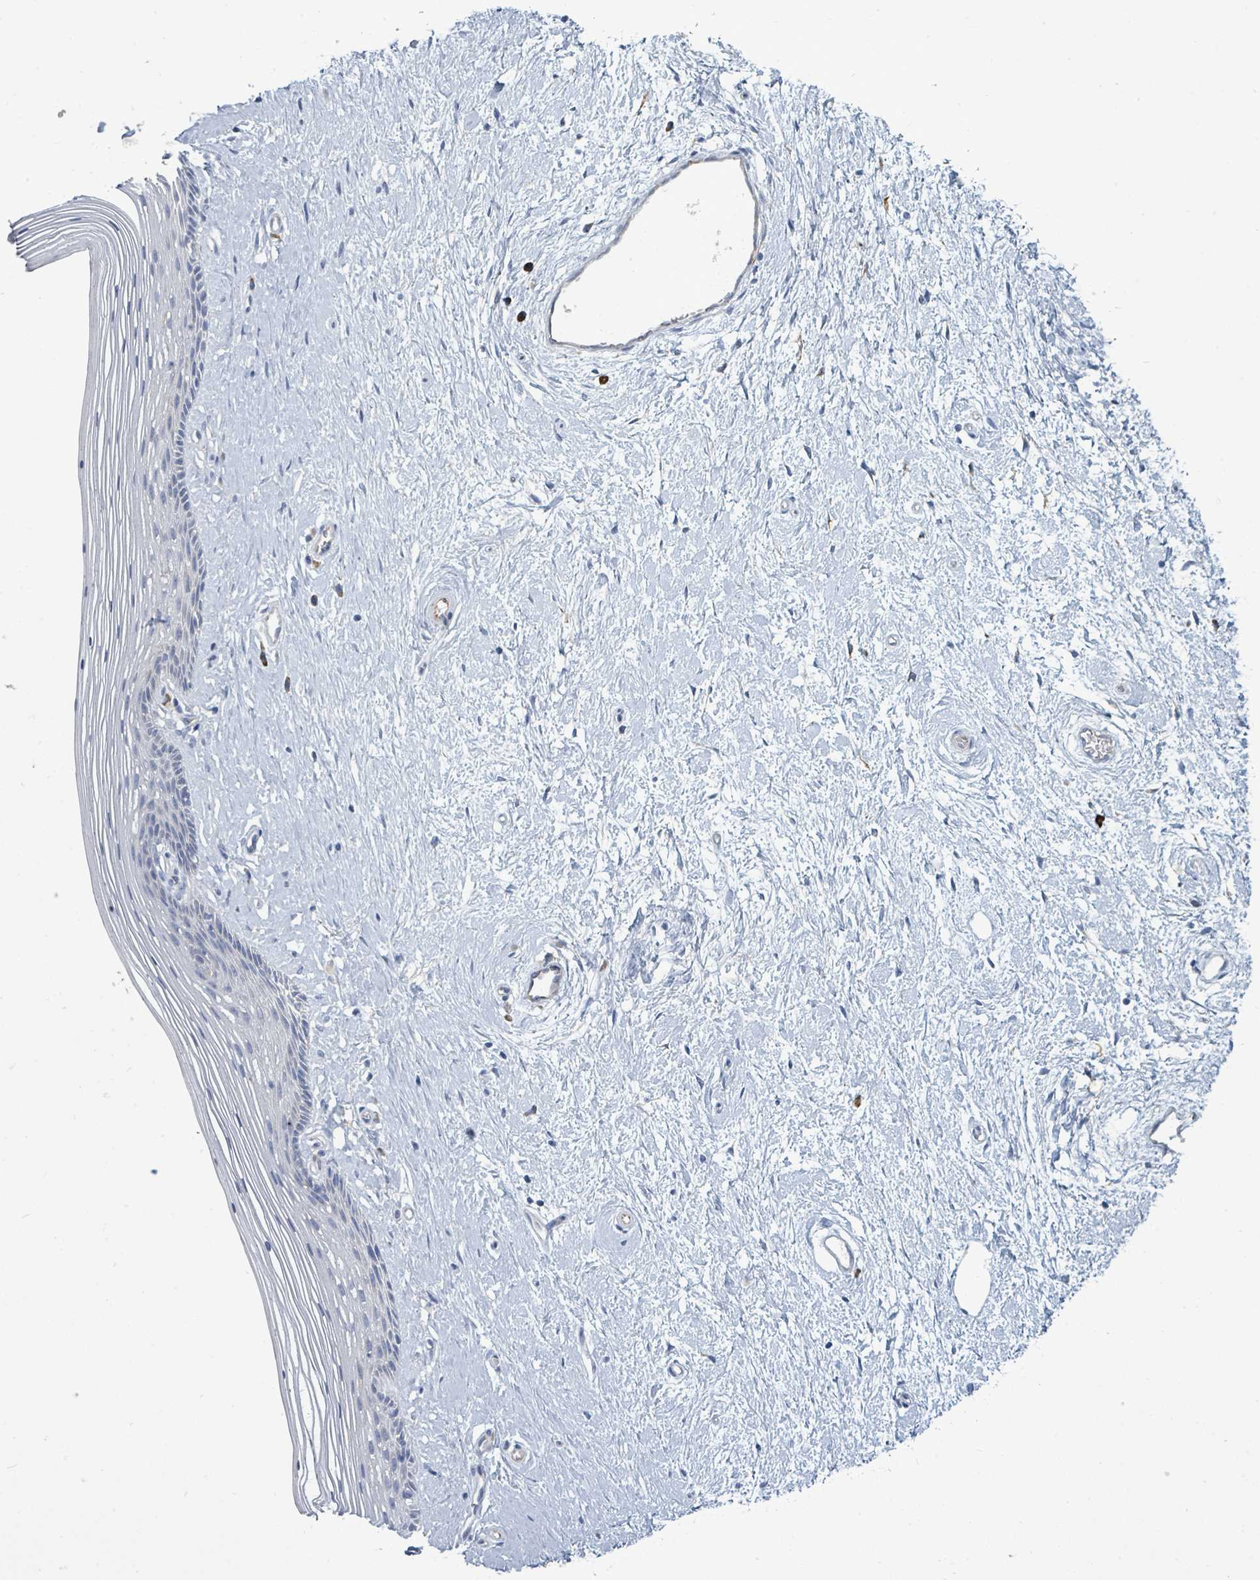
{"staining": {"intensity": "negative", "quantity": "none", "location": "none"}, "tissue": "vagina", "cell_type": "Squamous epithelial cells", "image_type": "normal", "snomed": [{"axis": "morphology", "description": "Normal tissue, NOS"}, {"axis": "topography", "description": "Vagina"}], "caption": "Normal vagina was stained to show a protein in brown. There is no significant positivity in squamous epithelial cells. (Stains: DAB immunohistochemistry with hematoxylin counter stain, Microscopy: brightfield microscopy at high magnification).", "gene": "SIRPB1", "patient": {"sex": "female", "age": 46}}